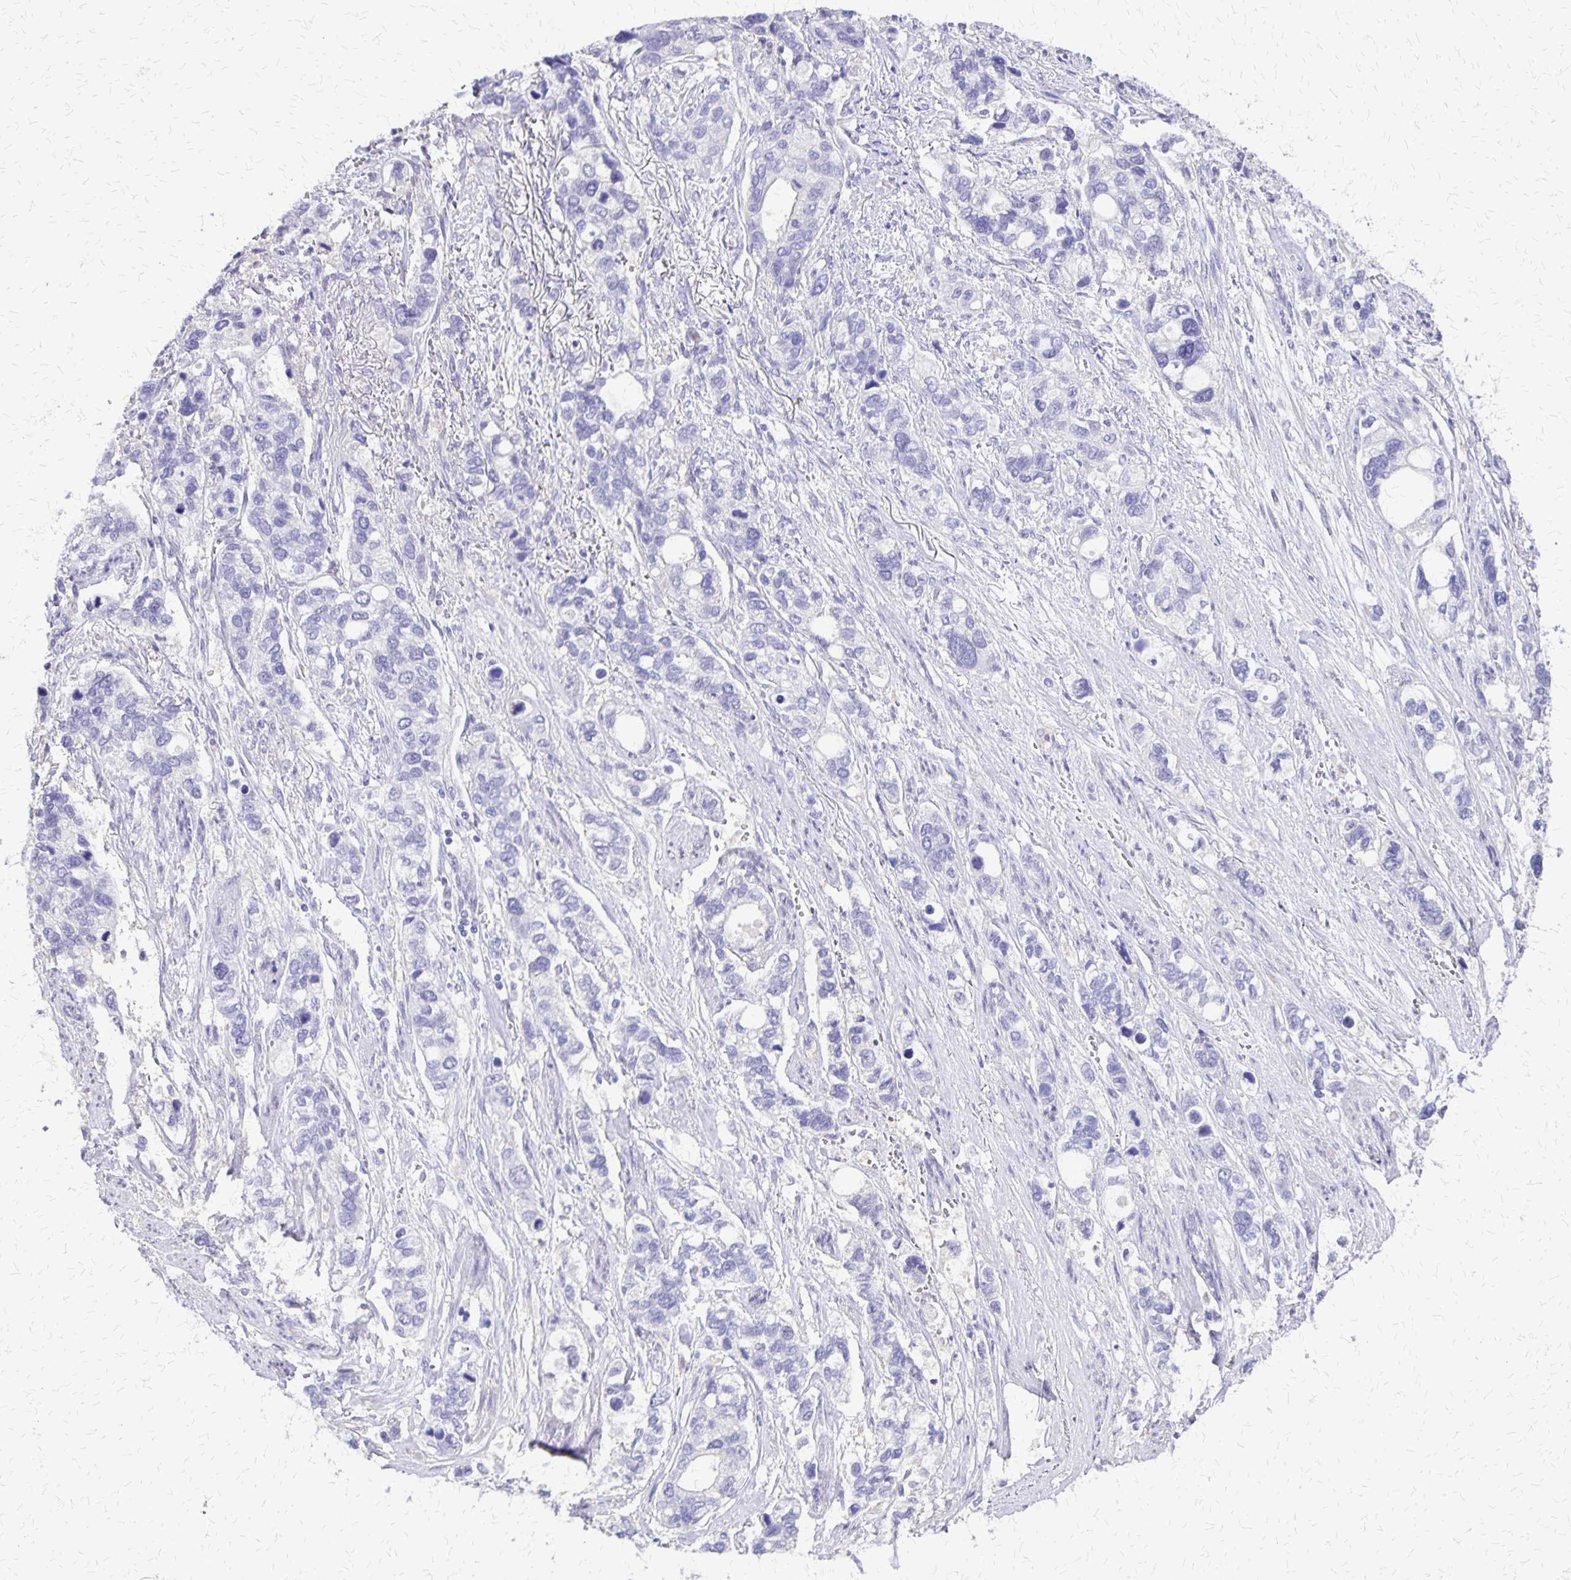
{"staining": {"intensity": "negative", "quantity": "none", "location": "none"}, "tissue": "stomach cancer", "cell_type": "Tumor cells", "image_type": "cancer", "snomed": [{"axis": "morphology", "description": "Adenocarcinoma, NOS"}, {"axis": "topography", "description": "Stomach, upper"}], "caption": "Tumor cells are negative for protein expression in human stomach adenocarcinoma.", "gene": "SI", "patient": {"sex": "female", "age": 81}}